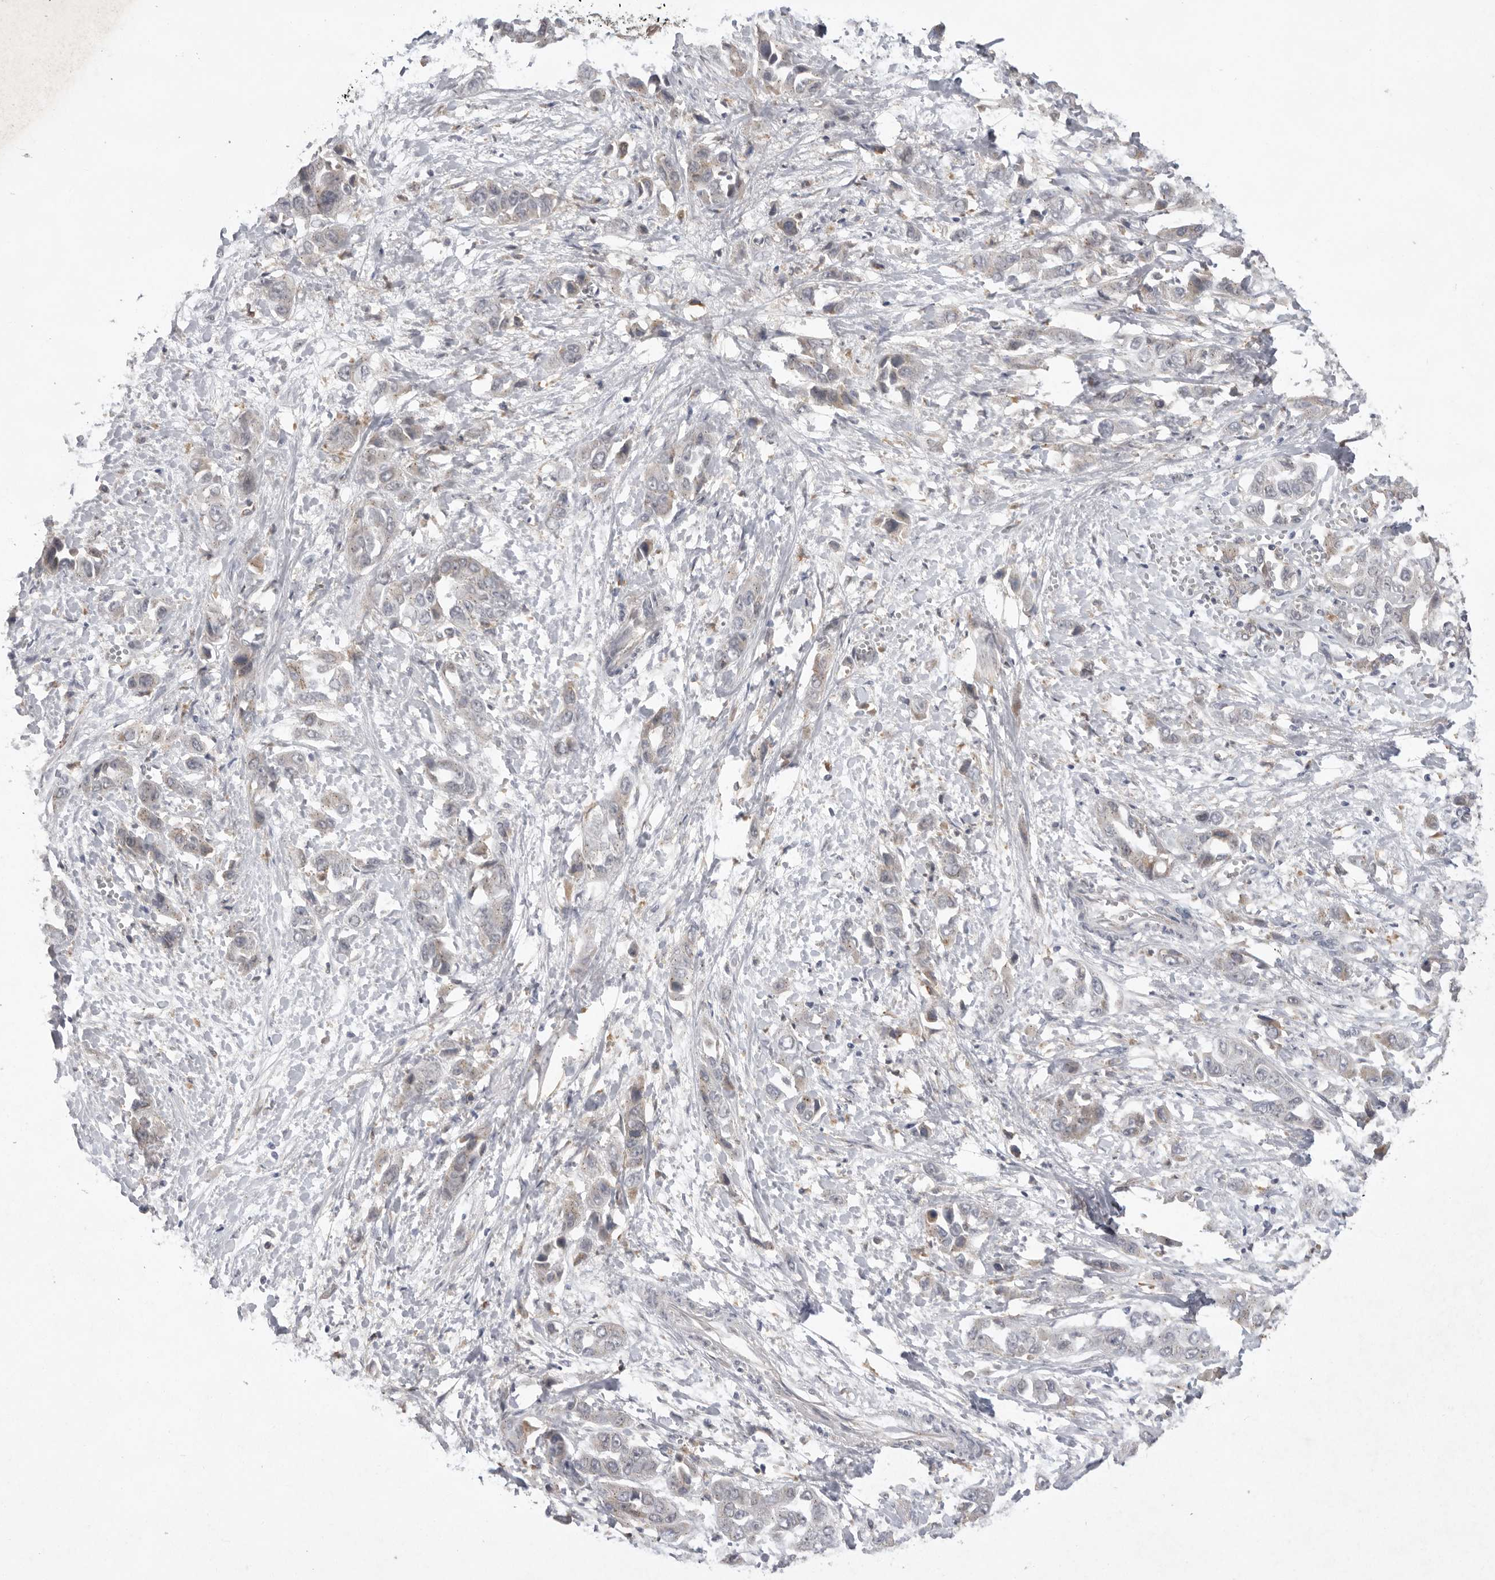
{"staining": {"intensity": "weak", "quantity": "<25%", "location": "cytoplasmic/membranous"}, "tissue": "liver cancer", "cell_type": "Tumor cells", "image_type": "cancer", "snomed": [{"axis": "morphology", "description": "Cholangiocarcinoma"}, {"axis": "topography", "description": "Liver"}], "caption": "Micrograph shows no protein positivity in tumor cells of cholangiocarcinoma (liver) tissue. The staining is performed using DAB brown chromogen with nuclei counter-stained in using hematoxylin.", "gene": "TLR3", "patient": {"sex": "female", "age": 52}}